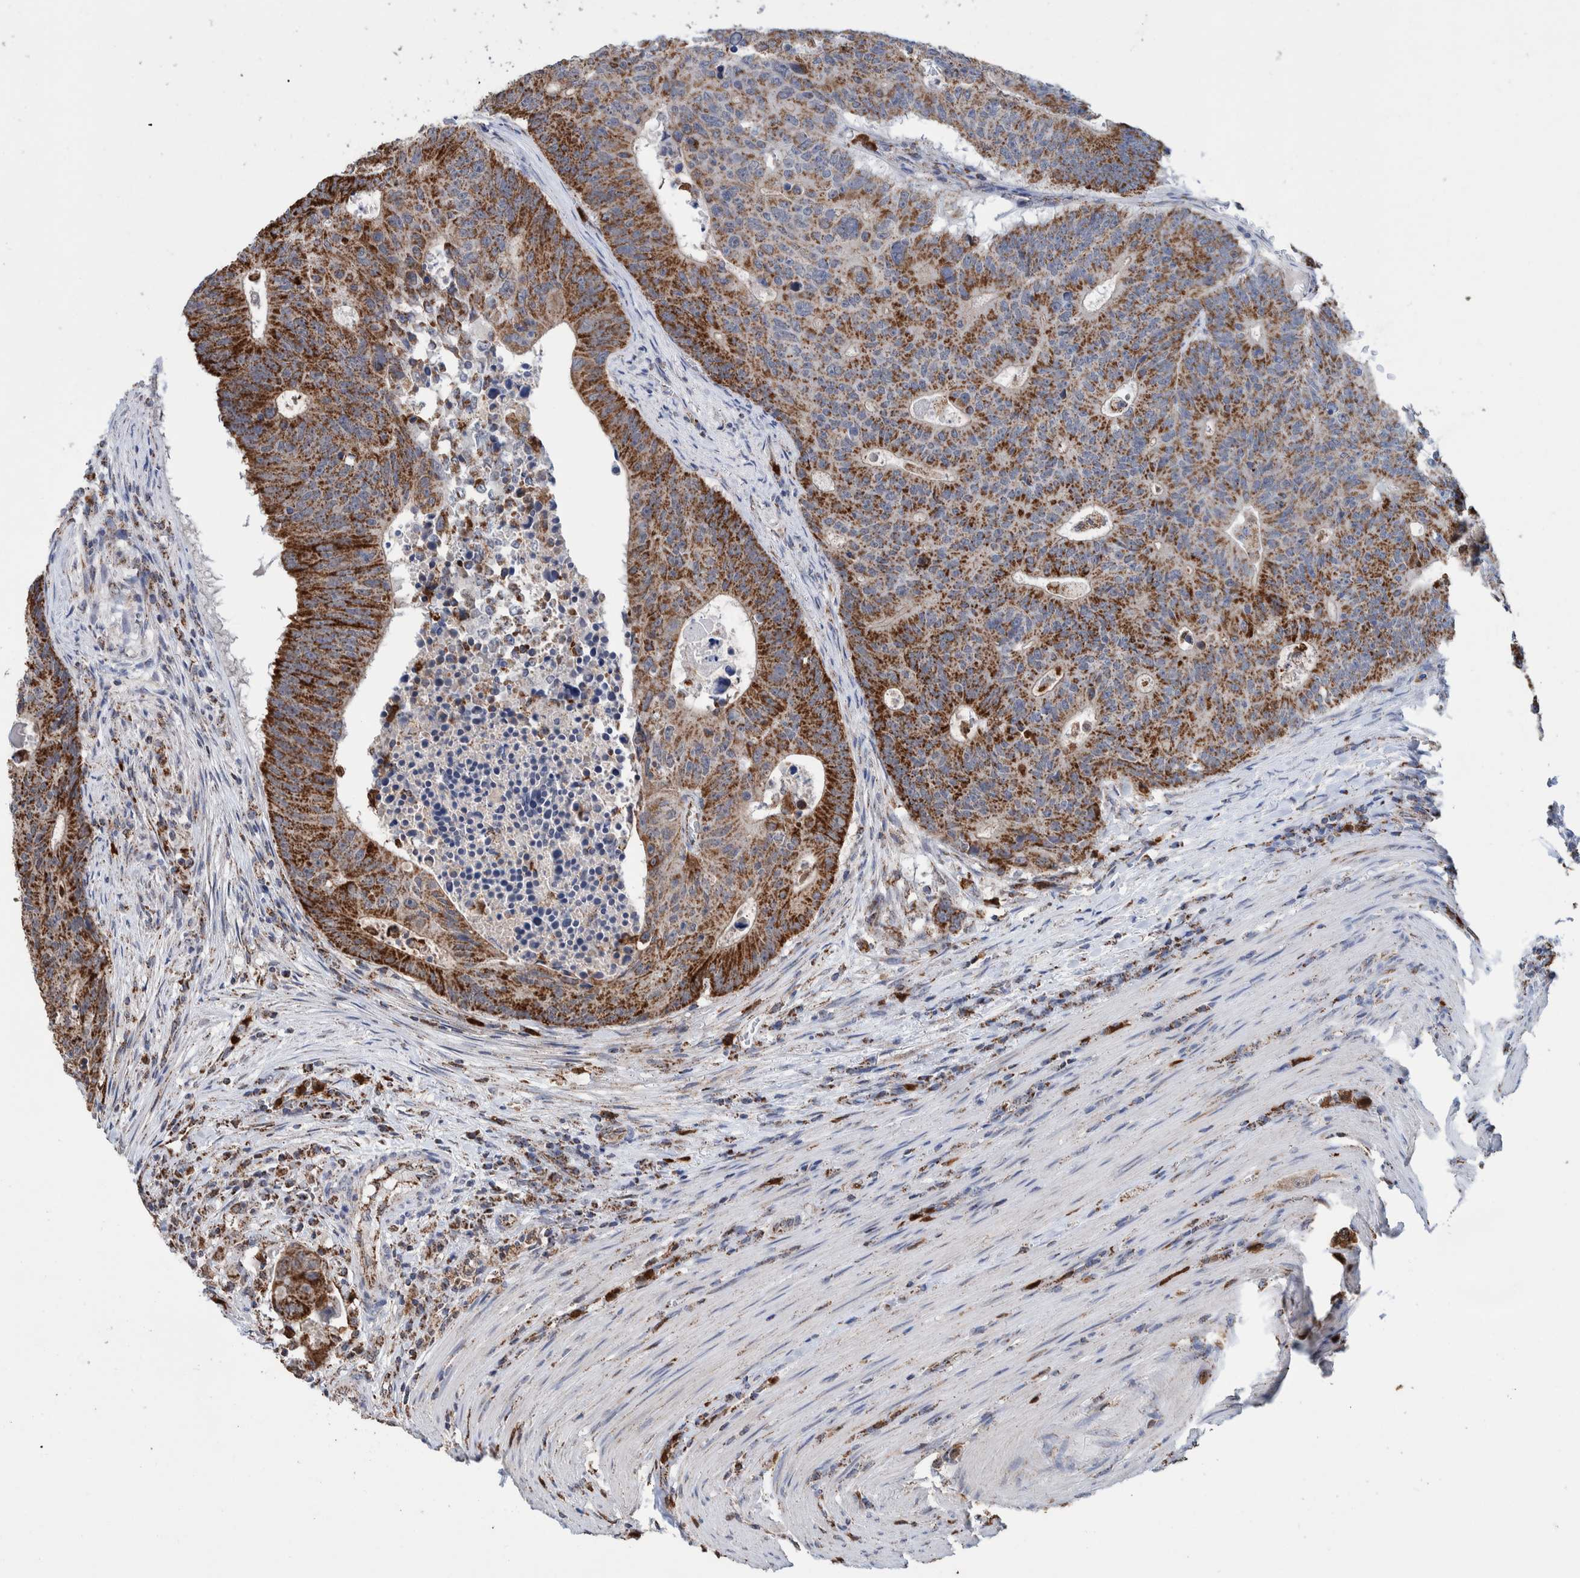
{"staining": {"intensity": "moderate", "quantity": ">75%", "location": "cytoplasmic/membranous"}, "tissue": "colorectal cancer", "cell_type": "Tumor cells", "image_type": "cancer", "snomed": [{"axis": "morphology", "description": "Adenocarcinoma, NOS"}, {"axis": "topography", "description": "Colon"}], "caption": "Moderate cytoplasmic/membranous protein staining is present in about >75% of tumor cells in colorectal cancer. Using DAB (3,3'-diaminobenzidine) (brown) and hematoxylin (blue) stains, captured at high magnification using brightfield microscopy.", "gene": "DECR1", "patient": {"sex": "male", "age": 87}}